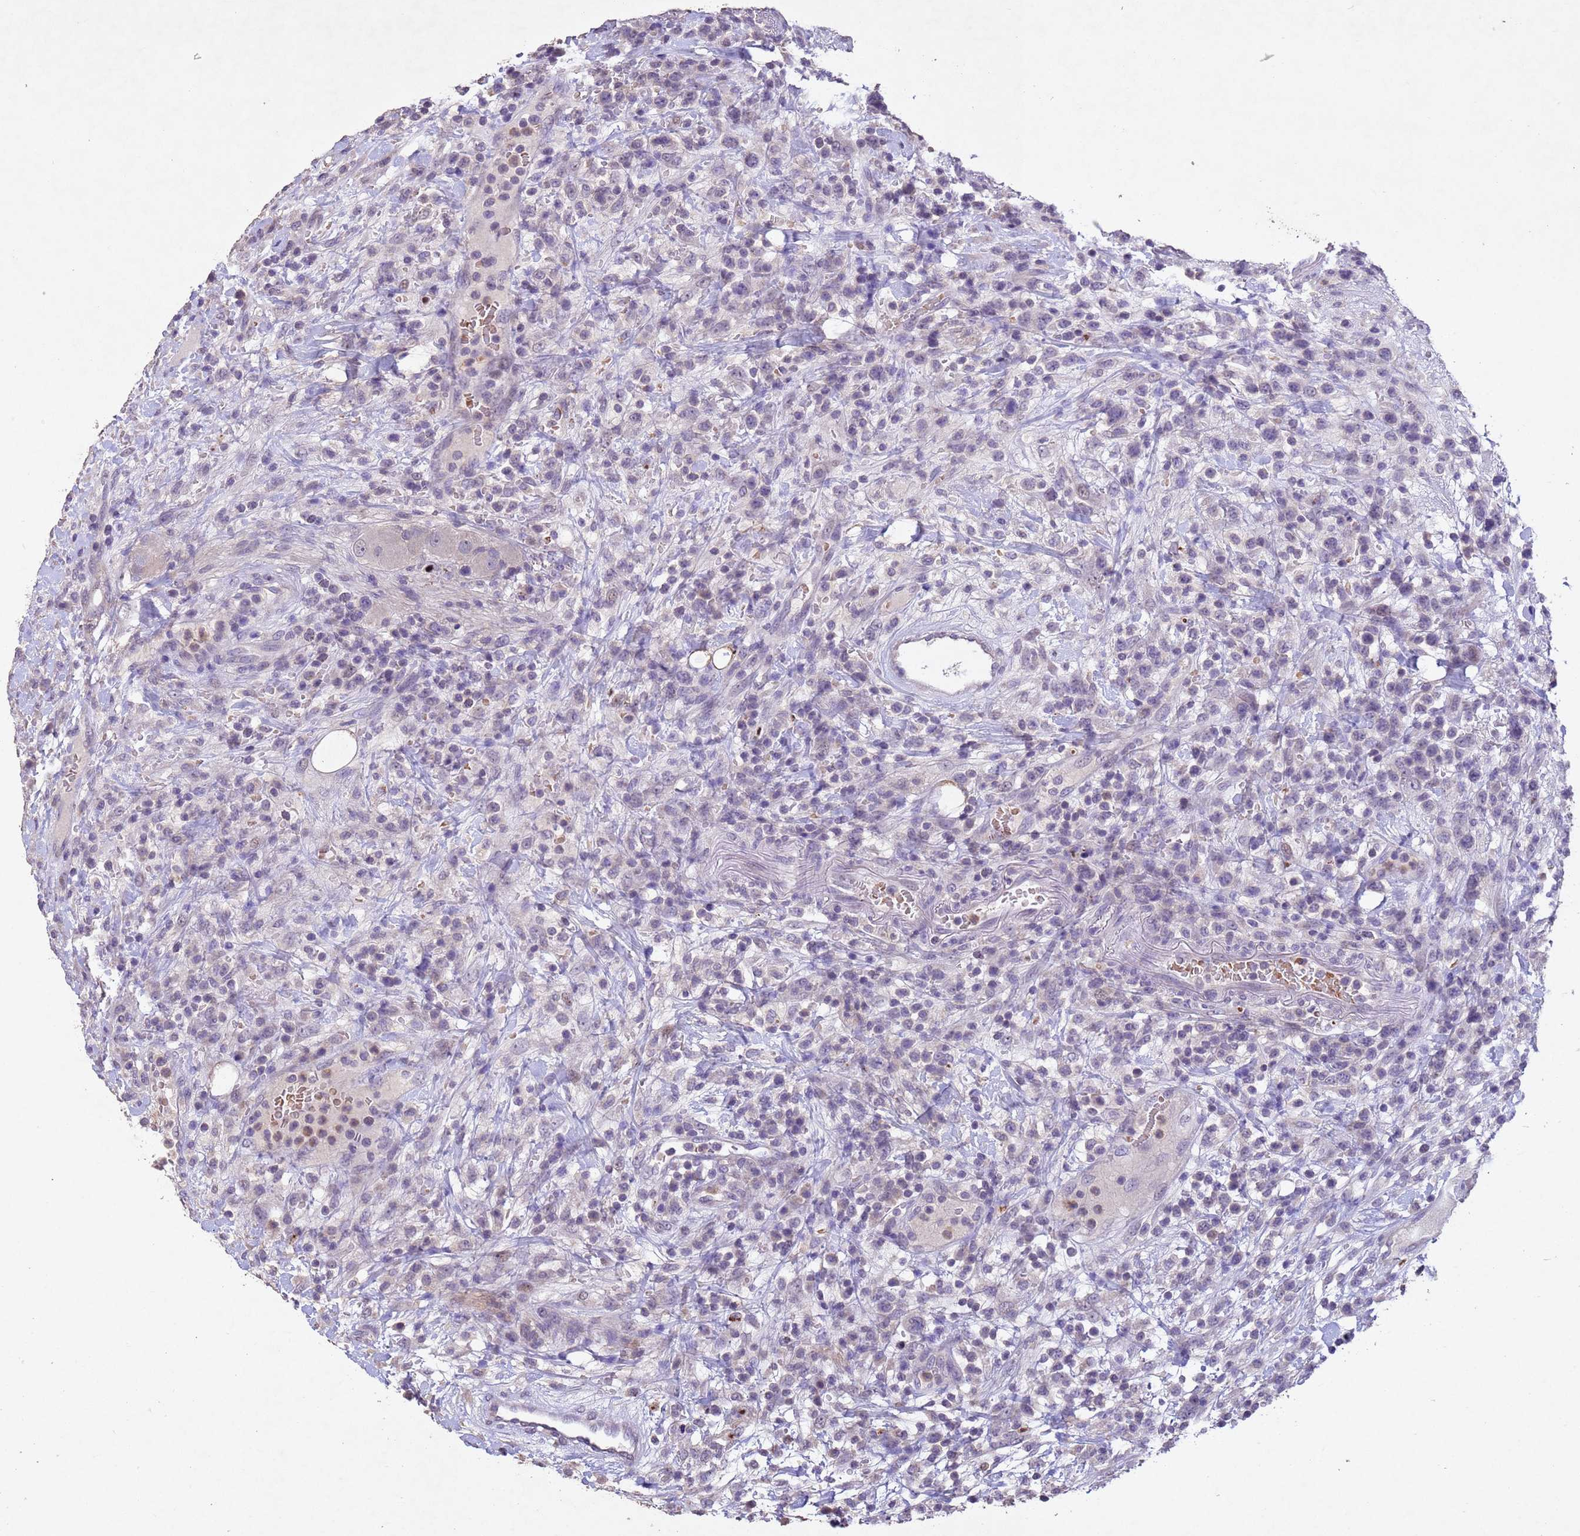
{"staining": {"intensity": "negative", "quantity": "none", "location": "none"}, "tissue": "lymphoma", "cell_type": "Tumor cells", "image_type": "cancer", "snomed": [{"axis": "morphology", "description": "Malignant lymphoma, non-Hodgkin's type, High grade"}, {"axis": "topography", "description": "Colon"}], "caption": "Immunohistochemical staining of human lymphoma exhibits no significant expression in tumor cells.", "gene": "NLRP11", "patient": {"sex": "female", "age": 53}}